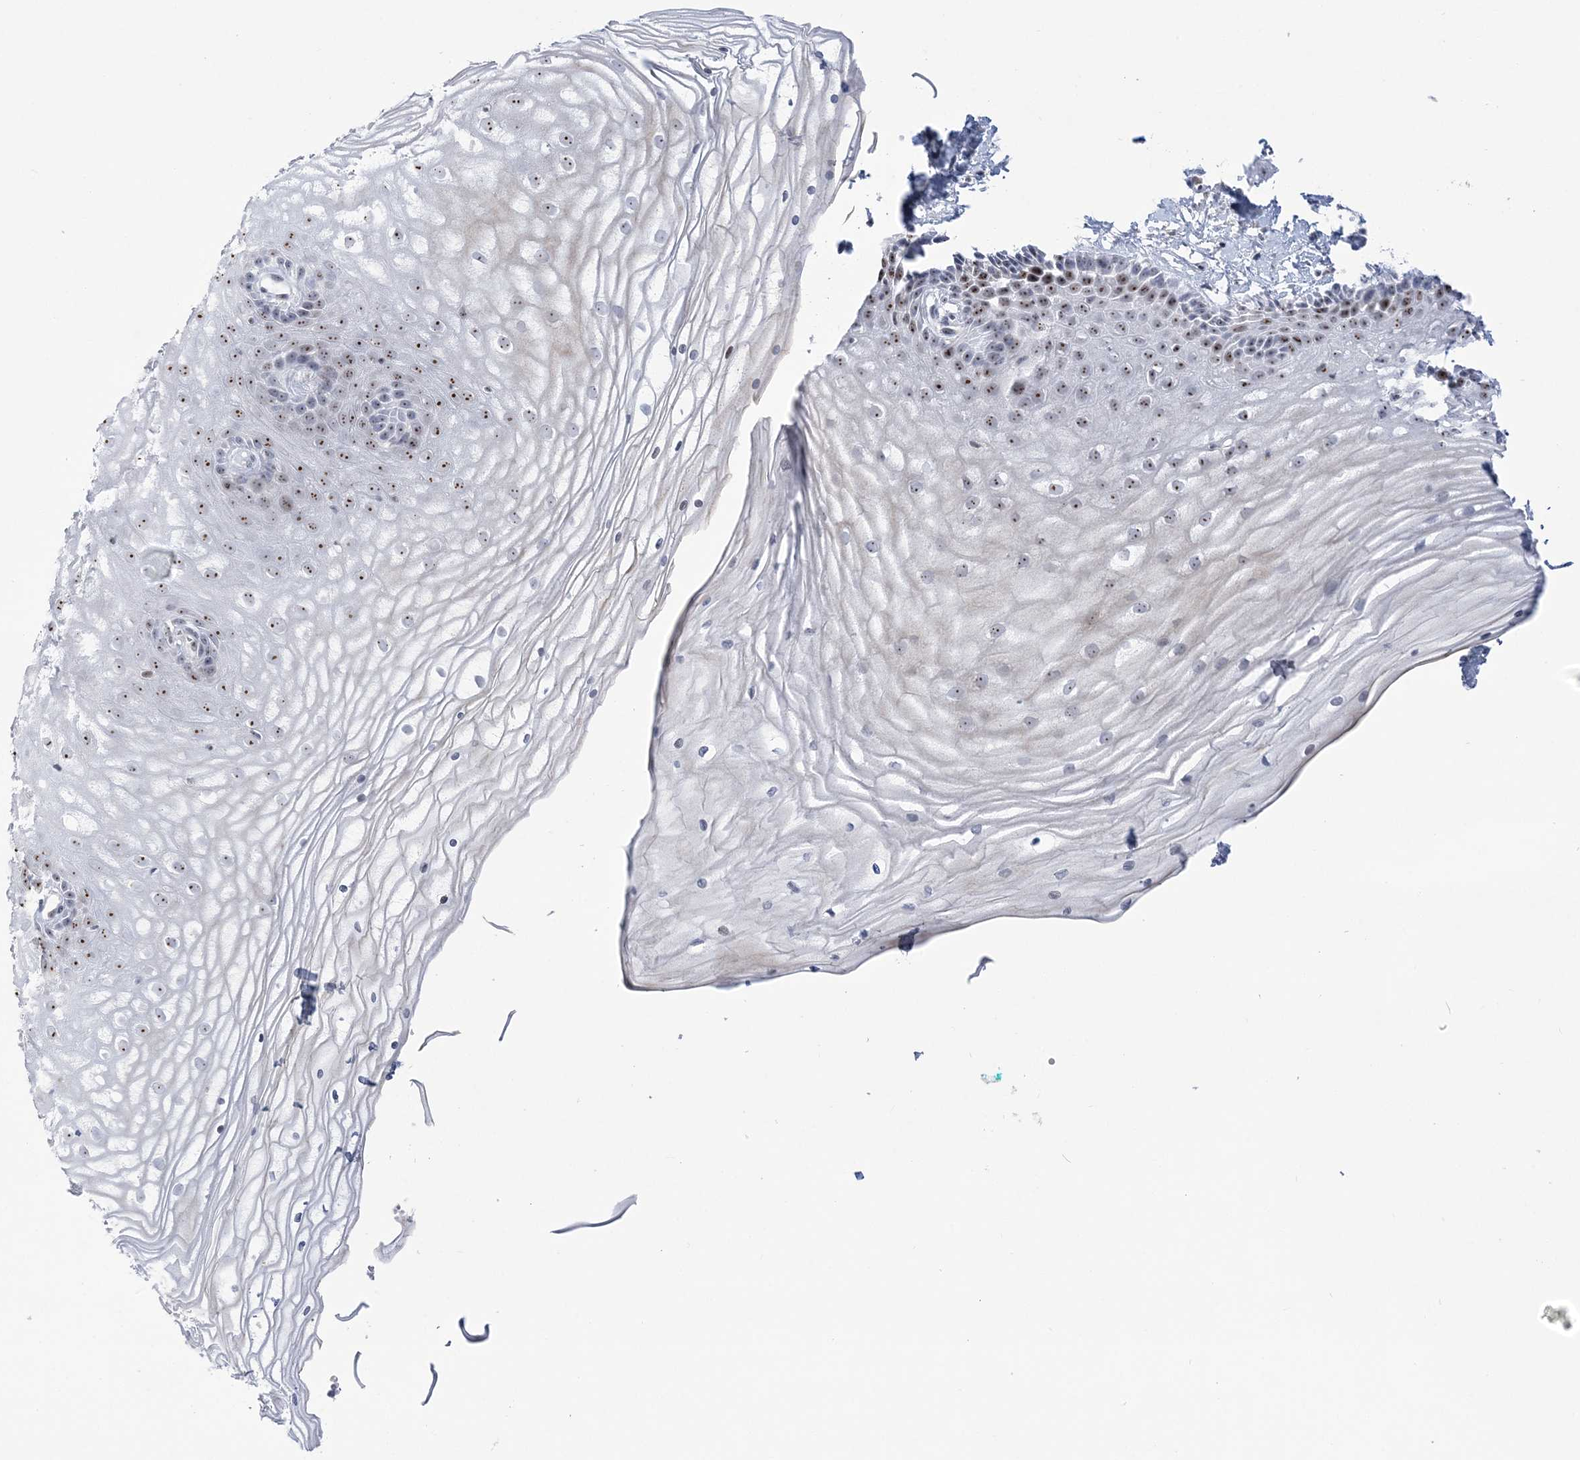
{"staining": {"intensity": "moderate", "quantity": ">75%", "location": "nuclear"}, "tissue": "vagina", "cell_type": "Squamous epithelial cells", "image_type": "normal", "snomed": [{"axis": "morphology", "description": "Normal tissue, NOS"}, {"axis": "topography", "description": "Vagina"}, {"axis": "topography", "description": "Cervix"}], "caption": "Brown immunohistochemical staining in benign vagina reveals moderate nuclear positivity in about >75% of squamous epithelial cells.", "gene": "DDX21", "patient": {"sex": "female", "age": 40}}